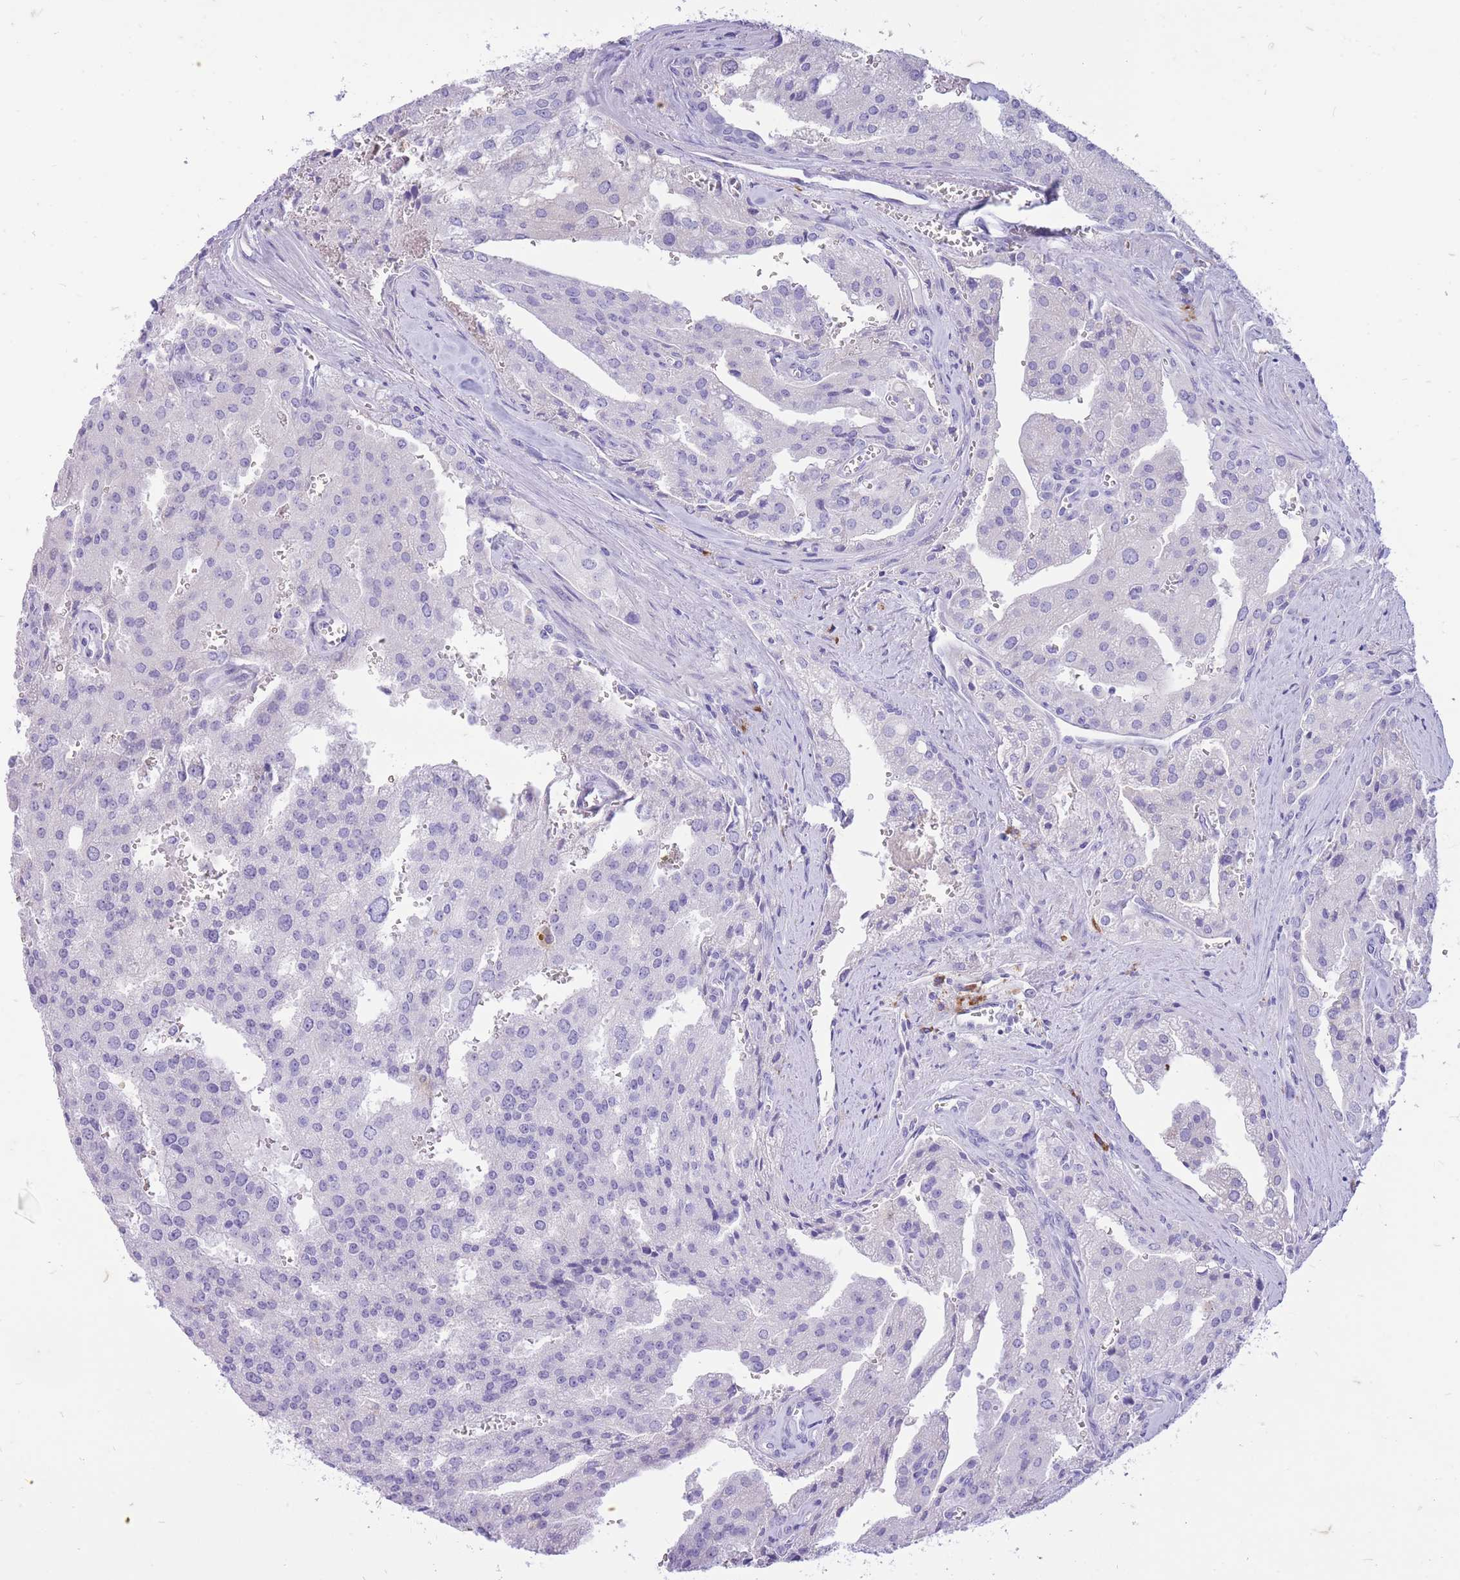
{"staining": {"intensity": "negative", "quantity": "none", "location": "none"}, "tissue": "prostate cancer", "cell_type": "Tumor cells", "image_type": "cancer", "snomed": [{"axis": "morphology", "description": "Adenocarcinoma, High grade"}, {"axis": "topography", "description": "Prostate"}], "caption": "There is no significant staining in tumor cells of prostate cancer.", "gene": "ZFP37", "patient": {"sex": "male", "age": 68}}